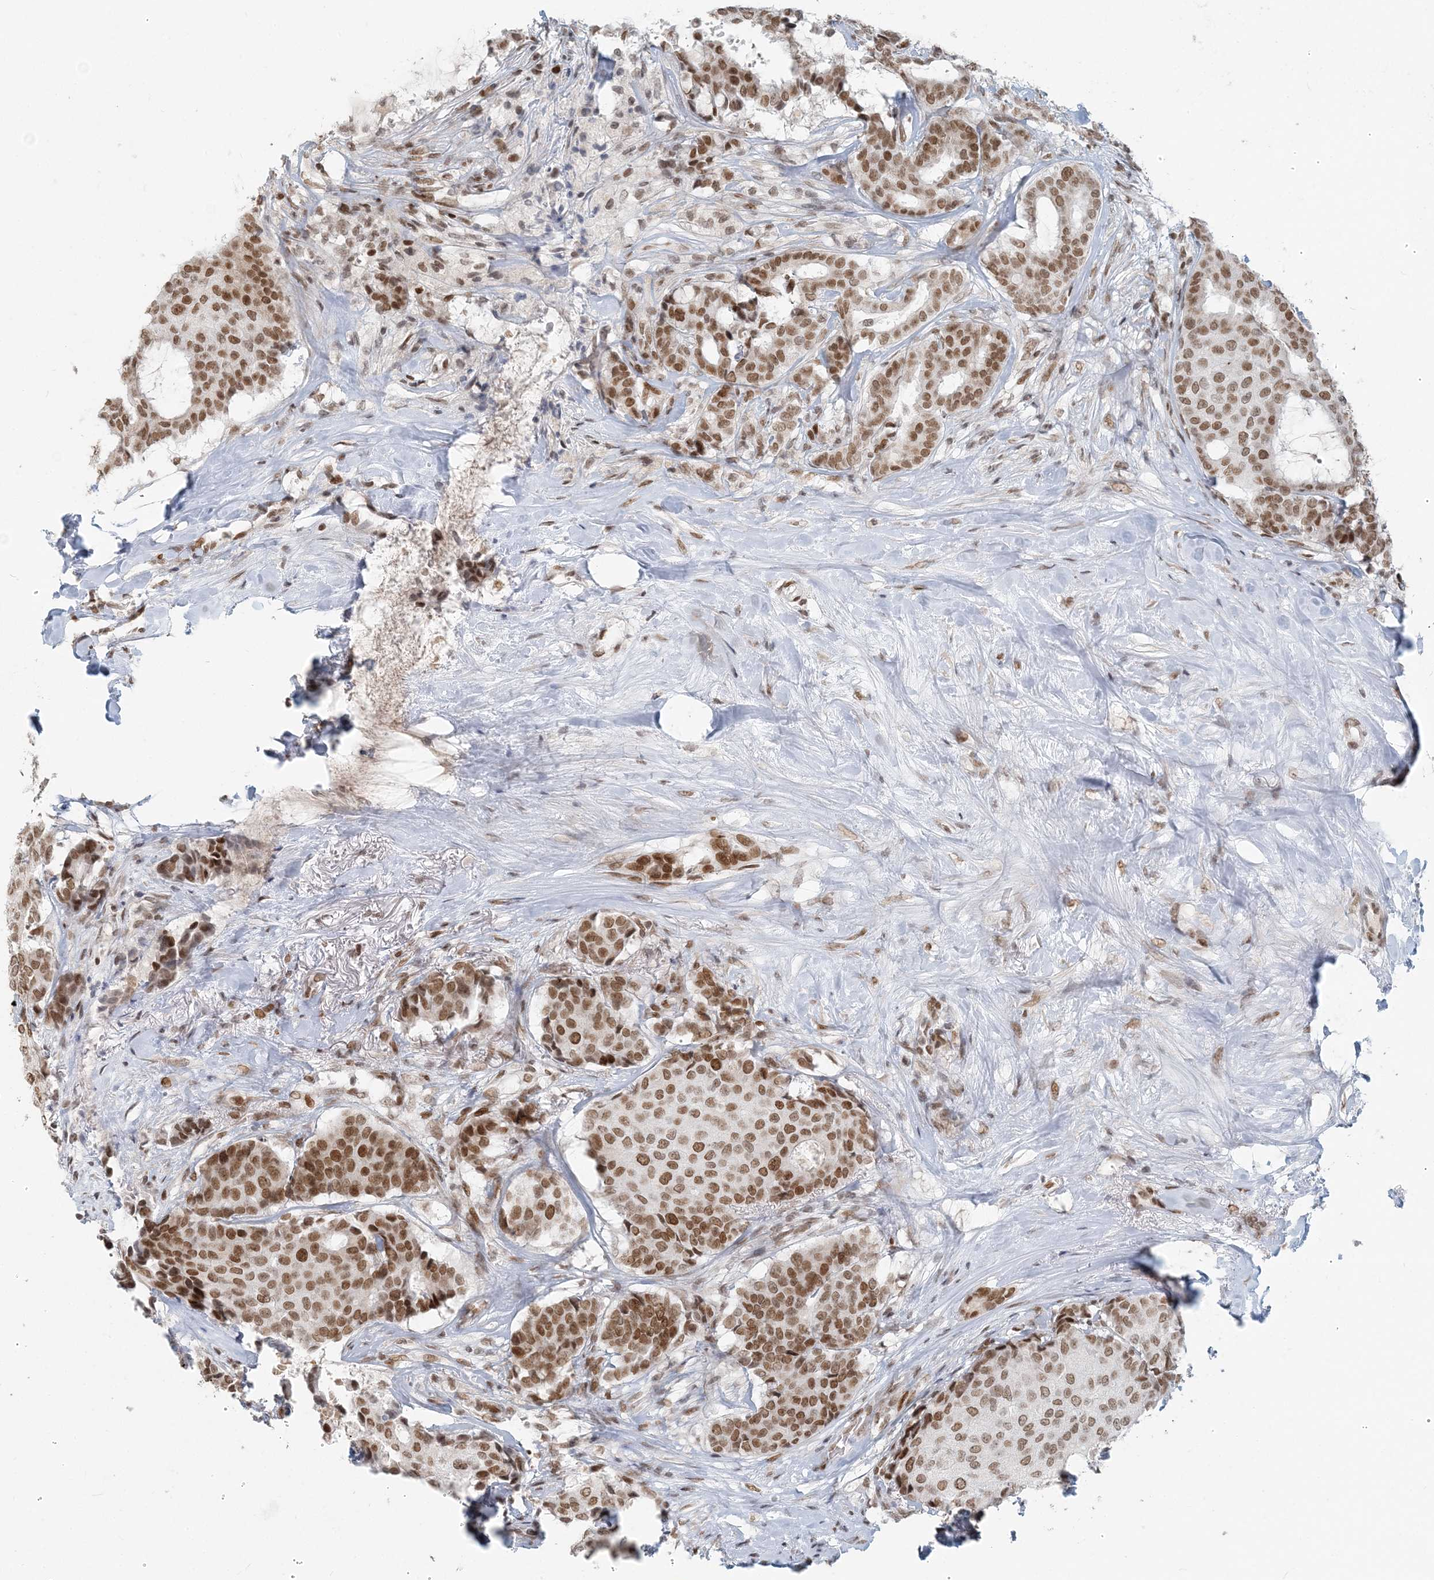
{"staining": {"intensity": "moderate", "quantity": ">75%", "location": "nuclear"}, "tissue": "breast cancer", "cell_type": "Tumor cells", "image_type": "cancer", "snomed": [{"axis": "morphology", "description": "Duct carcinoma"}, {"axis": "topography", "description": "Breast"}], "caption": "This photomicrograph demonstrates invasive ductal carcinoma (breast) stained with immunohistochemistry (IHC) to label a protein in brown. The nuclear of tumor cells show moderate positivity for the protein. Nuclei are counter-stained blue.", "gene": "BAZ1B", "patient": {"sex": "female", "age": 75}}